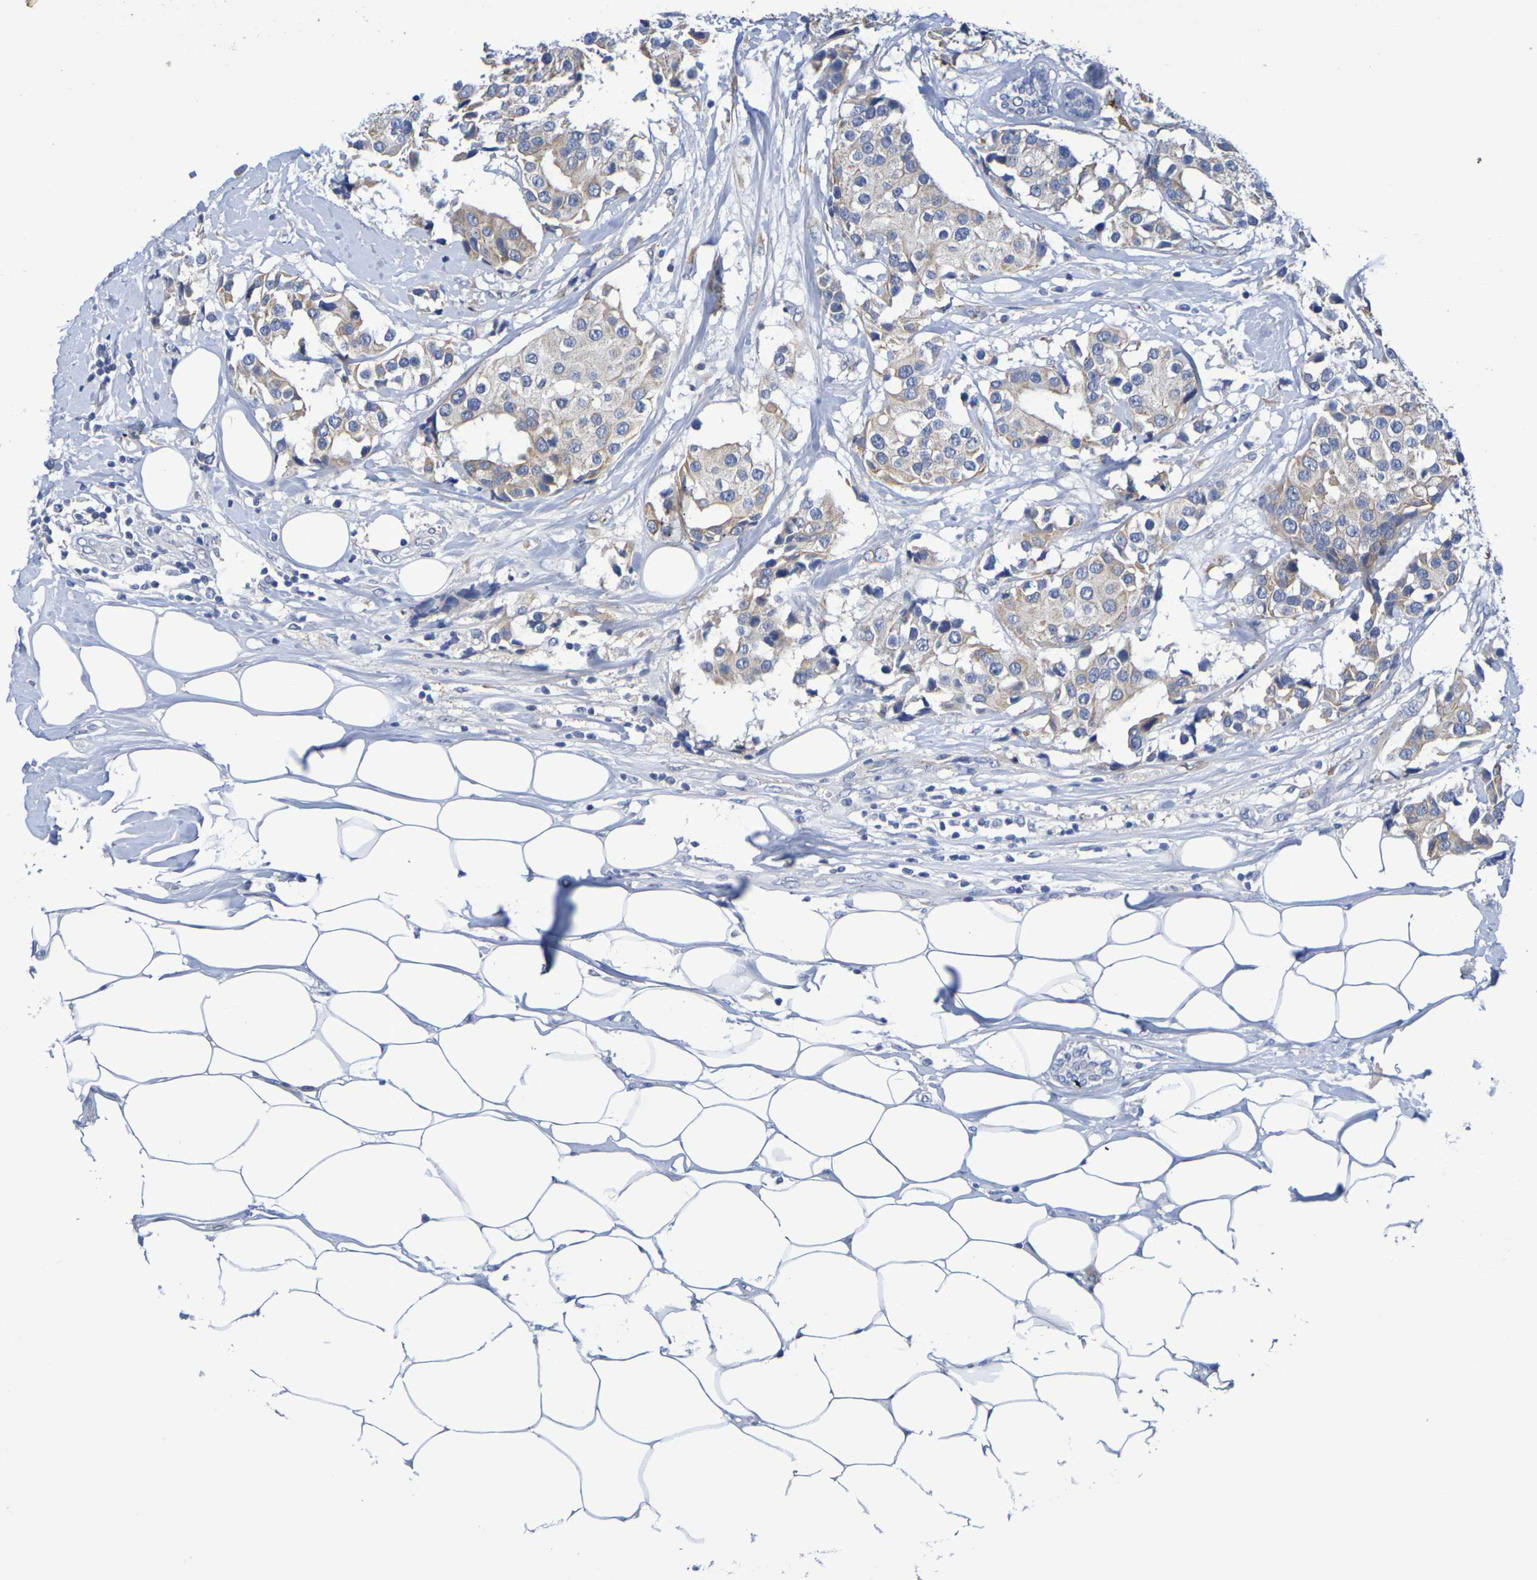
{"staining": {"intensity": "weak", "quantity": ">75%", "location": "cytoplasmic/membranous"}, "tissue": "breast cancer", "cell_type": "Tumor cells", "image_type": "cancer", "snomed": [{"axis": "morphology", "description": "Normal tissue, NOS"}, {"axis": "morphology", "description": "Duct carcinoma"}, {"axis": "topography", "description": "Breast"}], "caption": "Immunohistochemistry image of neoplastic tissue: breast intraductal carcinoma stained using IHC demonstrates low levels of weak protein expression localized specifically in the cytoplasmic/membranous of tumor cells, appearing as a cytoplasmic/membranous brown color.", "gene": "SDC4", "patient": {"sex": "female", "age": 39}}